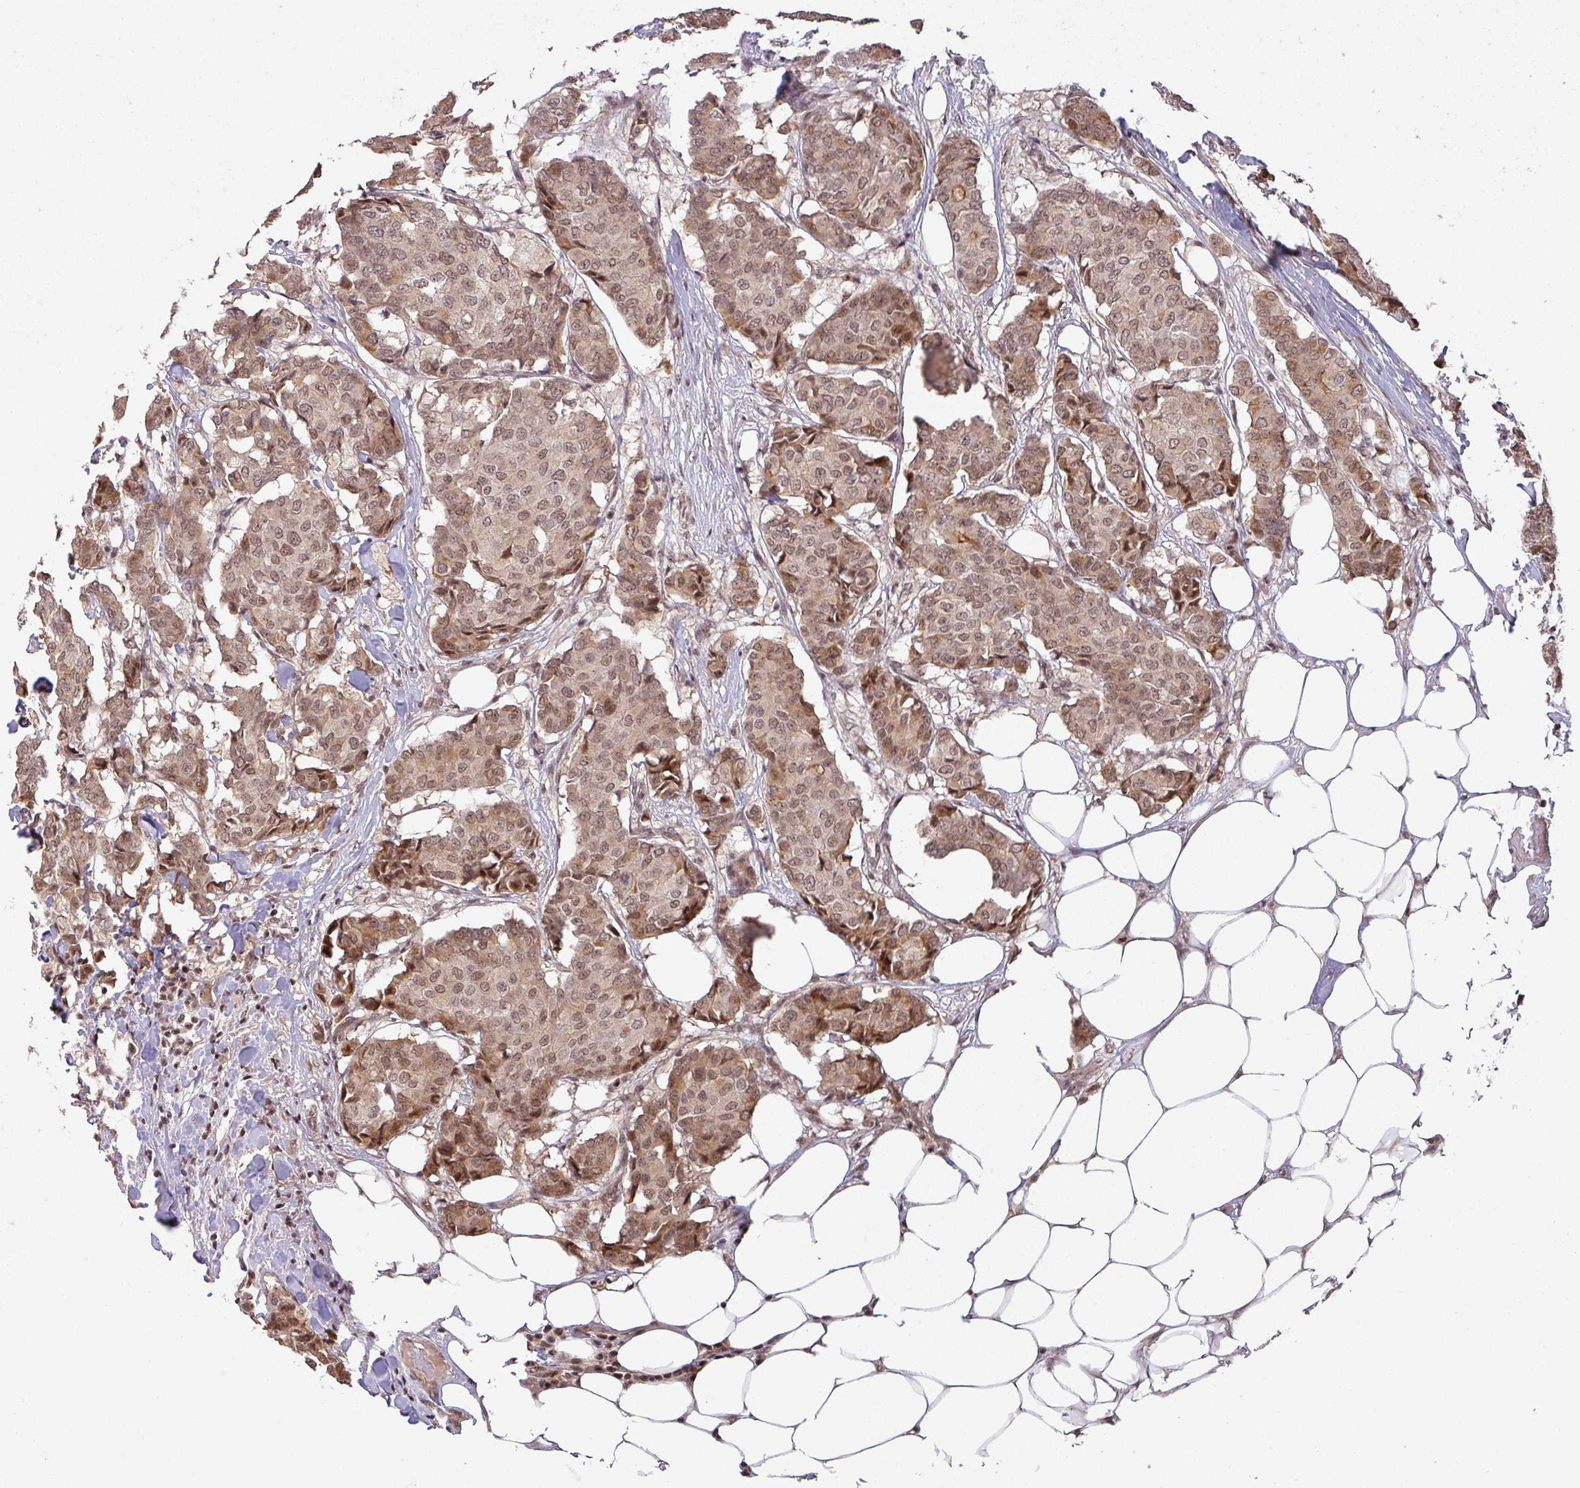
{"staining": {"intensity": "moderate", "quantity": ">75%", "location": "nuclear"}, "tissue": "breast cancer", "cell_type": "Tumor cells", "image_type": "cancer", "snomed": [{"axis": "morphology", "description": "Duct carcinoma"}, {"axis": "topography", "description": "Breast"}], "caption": "DAB immunohistochemical staining of intraductal carcinoma (breast) displays moderate nuclear protein positivity in approximately >75% of tumor cells. The staining was performed using DAB (3,3'-diaminobenzidine), with brown indicating positive protein expression. Nuclei are stained blue with hematoxylin.", "gene": "ZBTB14", "patient": {"sex": "female", "age": 75}}